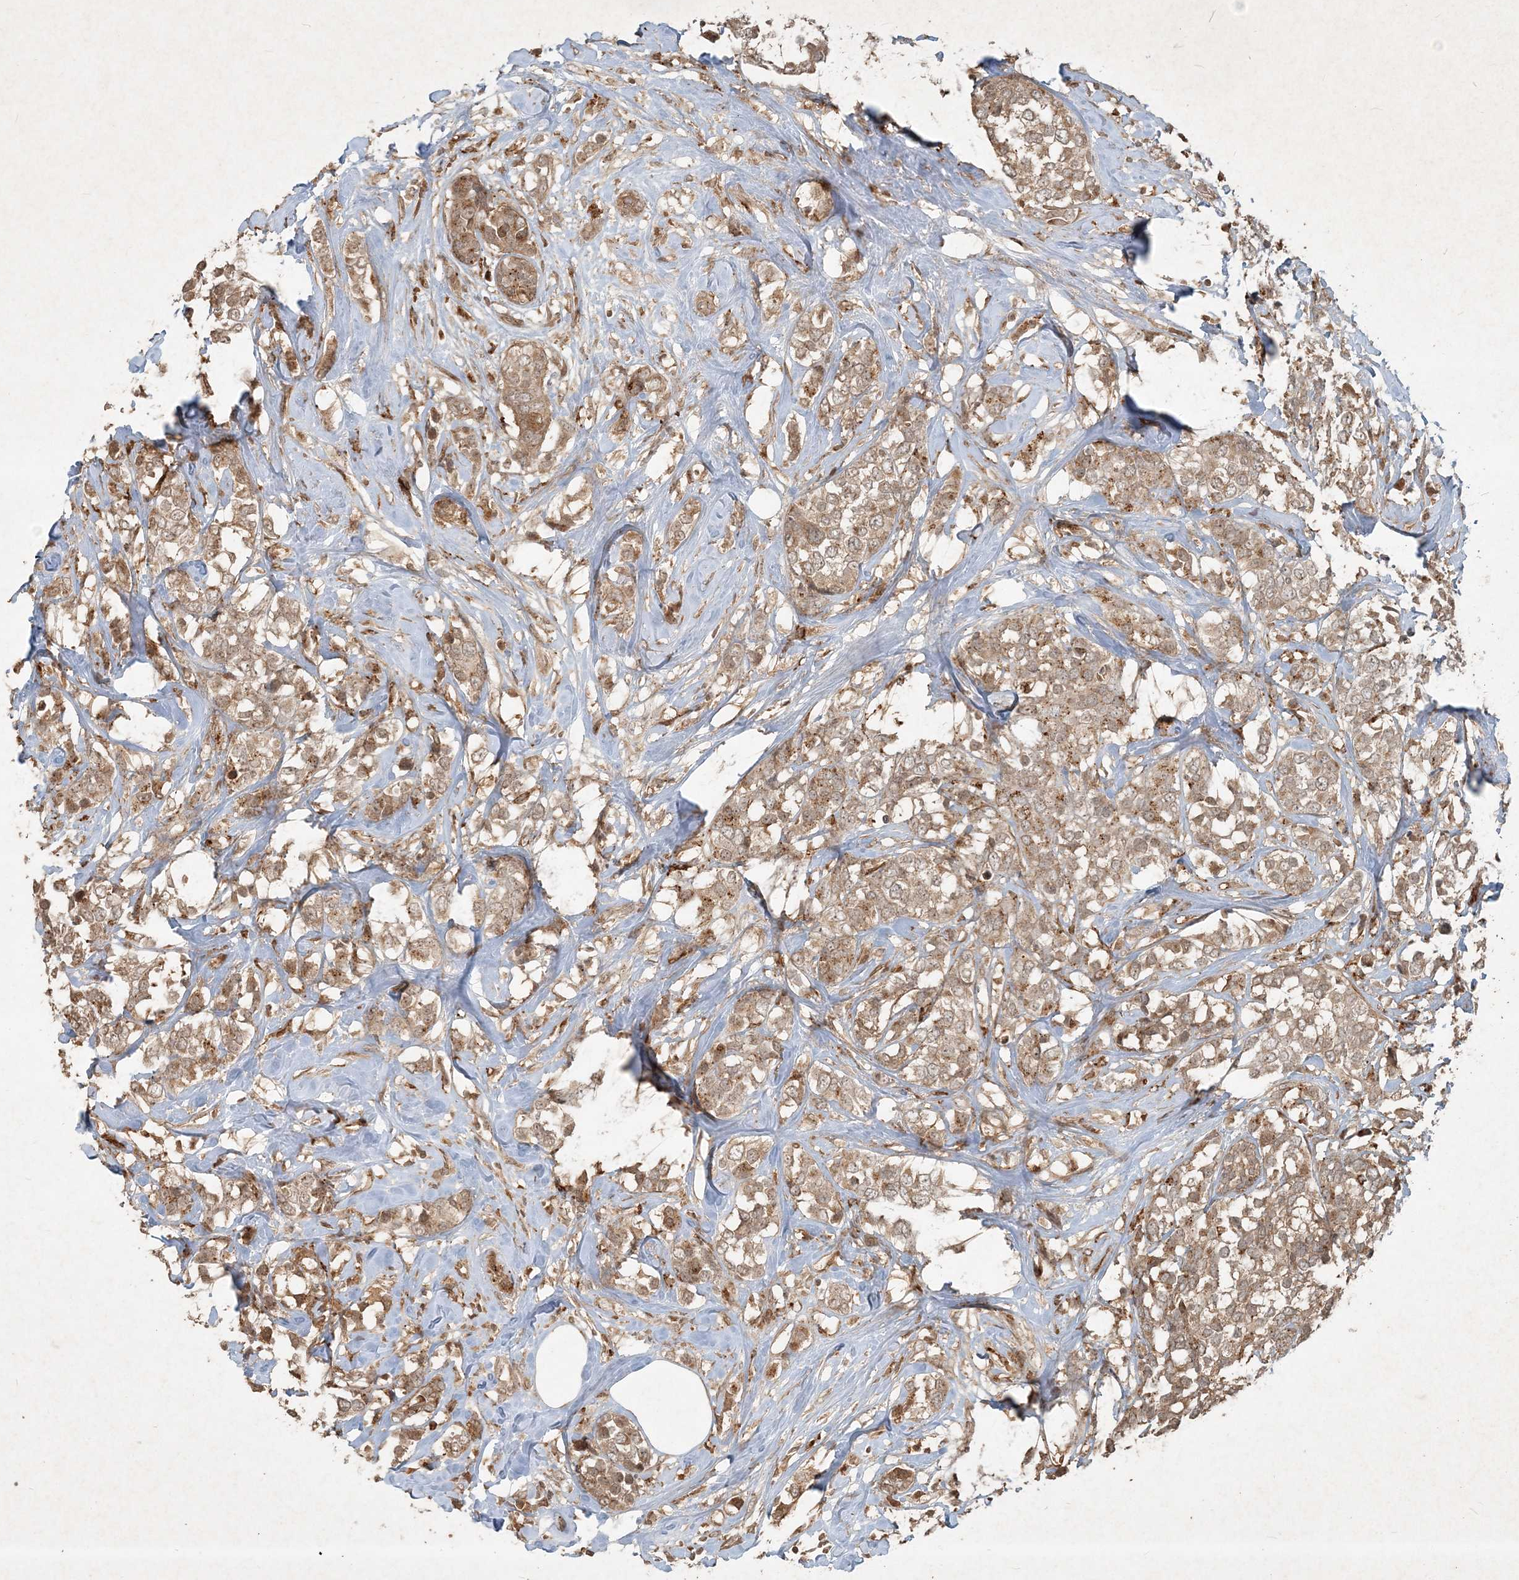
{"staining": {"intensity": "weak", "quantity": ">75%", "location": "cytoplasmic/membranous"}, "tissue": "breast cancer", "cell_type": "Tumor cells", "image_type": "cancer", "snomed": [{"axis": "morphology", "description": "Lobular carcinoma"}, {"axis": "topography", "description": "Breast"}], "caption": "Human breast lobular carcinoma stained with a brown dye demonstrates weak cytoplasmic/membranous positive expression in approximately >75% of tumor cells.", "gene": "NARS1", "patient": {"sex": "female", "age": 59}}